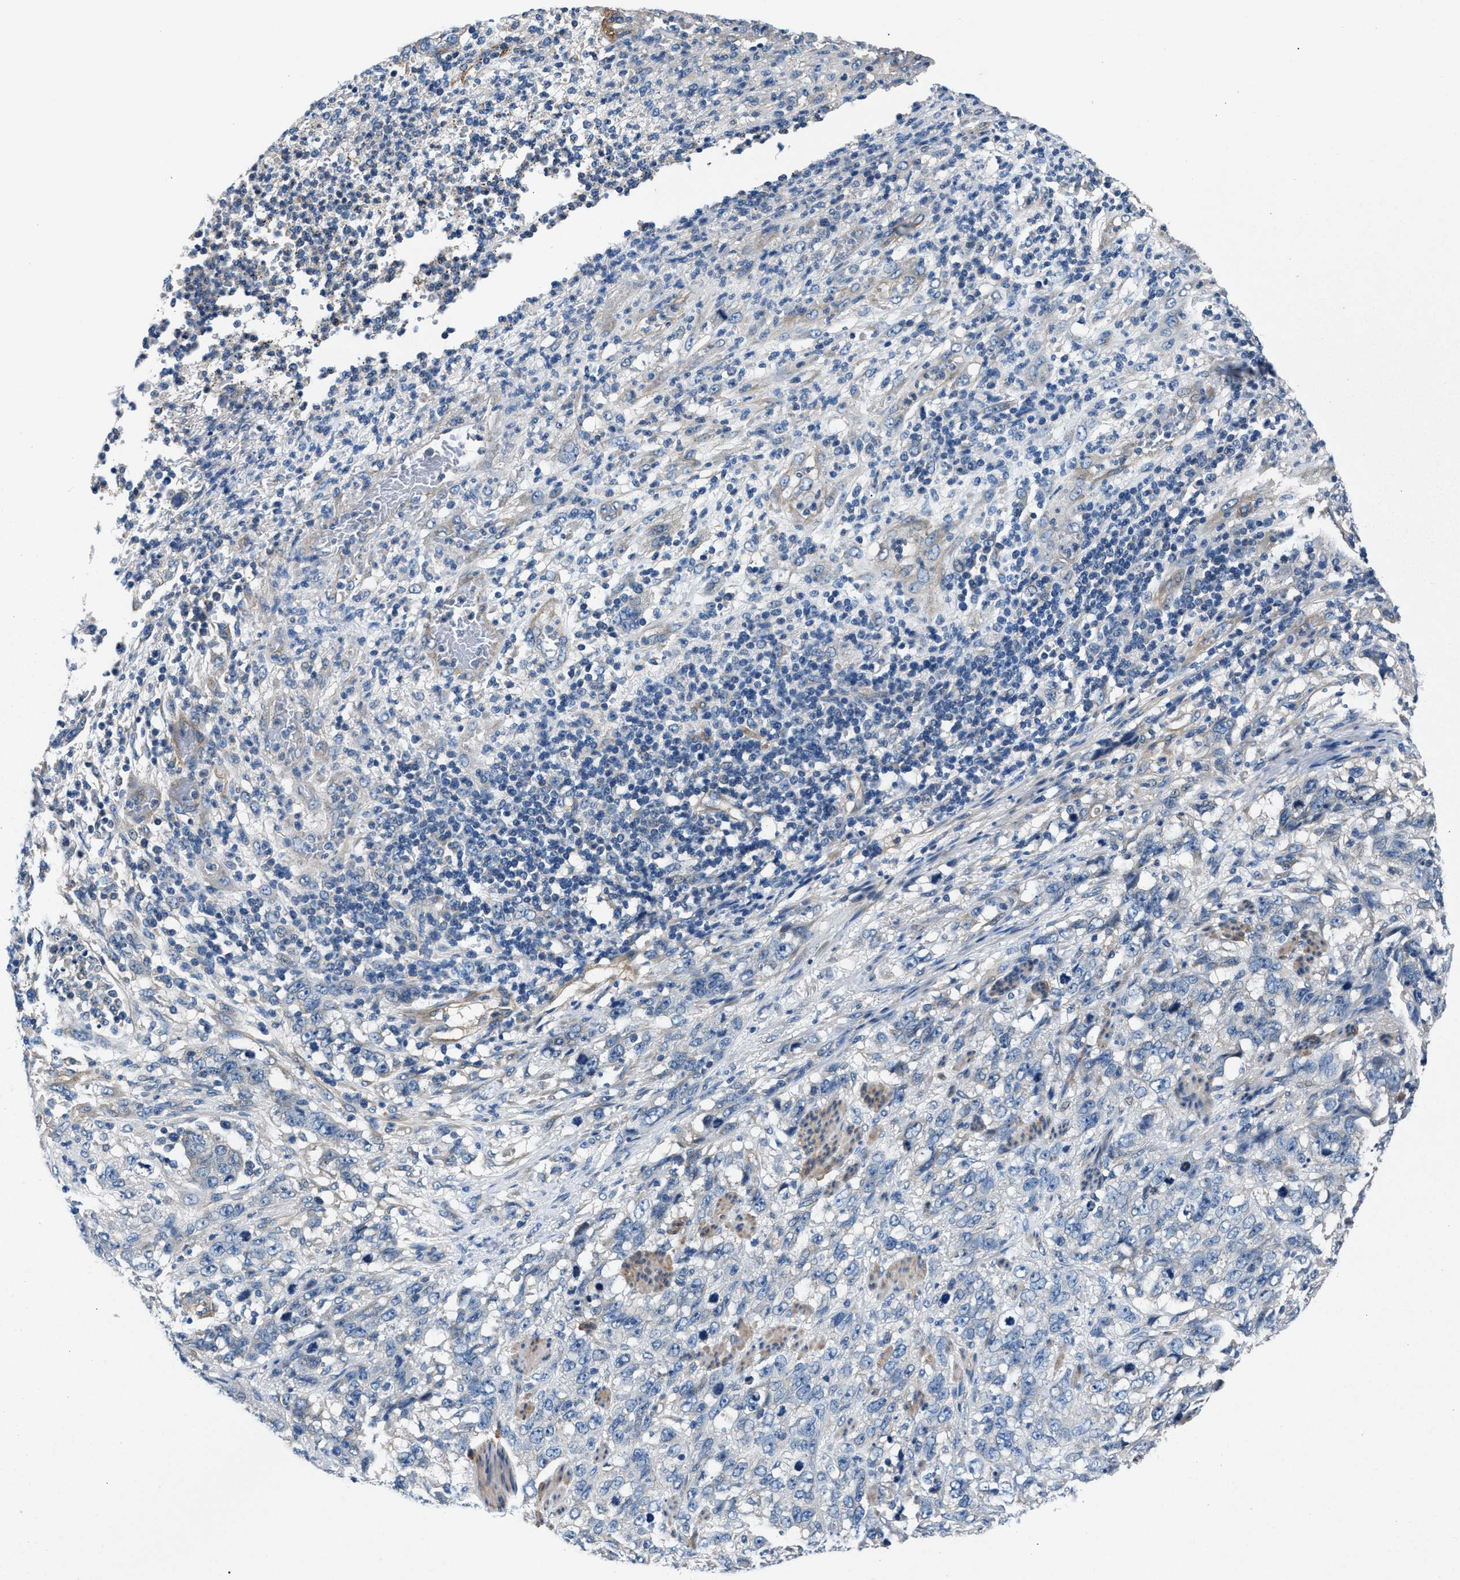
{"staining": {"intensity": "negative", "quantity": "none", "location": "none"}, "tissue": "stomach cancer", "cell_type": "Tumor cells", "image_type": "cancer", "snomed": [{"axis": "morphology", "description": "Adenocarcinoma, NOS"}, {"axis": "topography", "description": "Stomach"}], "caption": "DAB immunohistochemical staining of human adenocarcinoma (stomach) displays no significant staining in tumor cells.", "gene": "CDRT4", "patient": {"sex": "male", "age": 48}}